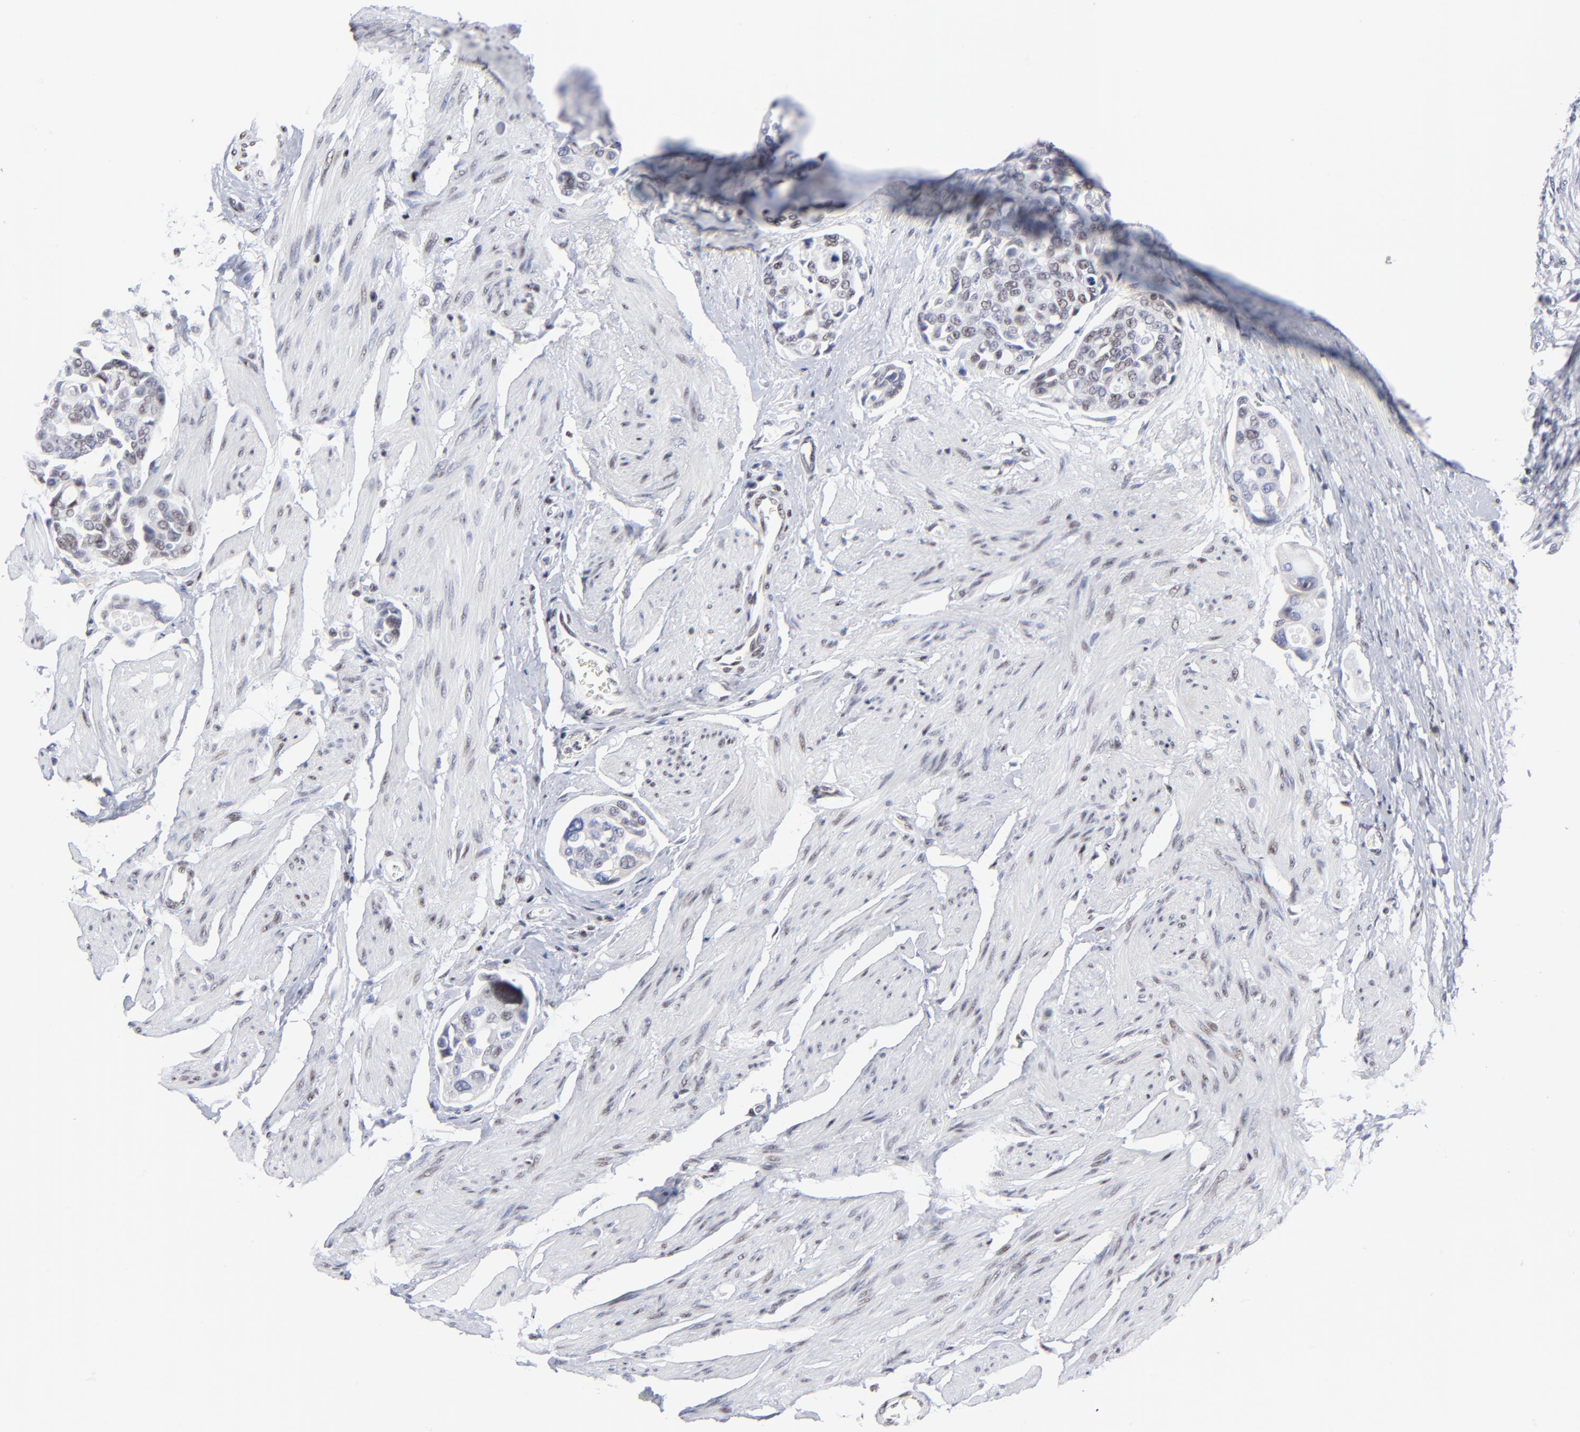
{"staining": {"intensity": "weak", "quantity": "25%-75%", "location": "nuclear"}, "tissue": "urothelial cancer", "cell_type": "Tumor cells", "image_type": "cancer", "snomed": [{"axis": "morphology", "description": "Urothelial carcinoma, High grade"}, {"axis": "topography", "description": "Urinary bladder"}], "caption": "Urothelial carcinoma (high-grade) tissue shows weak nuclear staining in approximately 25%-75% of tumor cells Nuclei are stained in blue.", "gene": "SP2", "patient": {"sex": "male", "age": 78}}